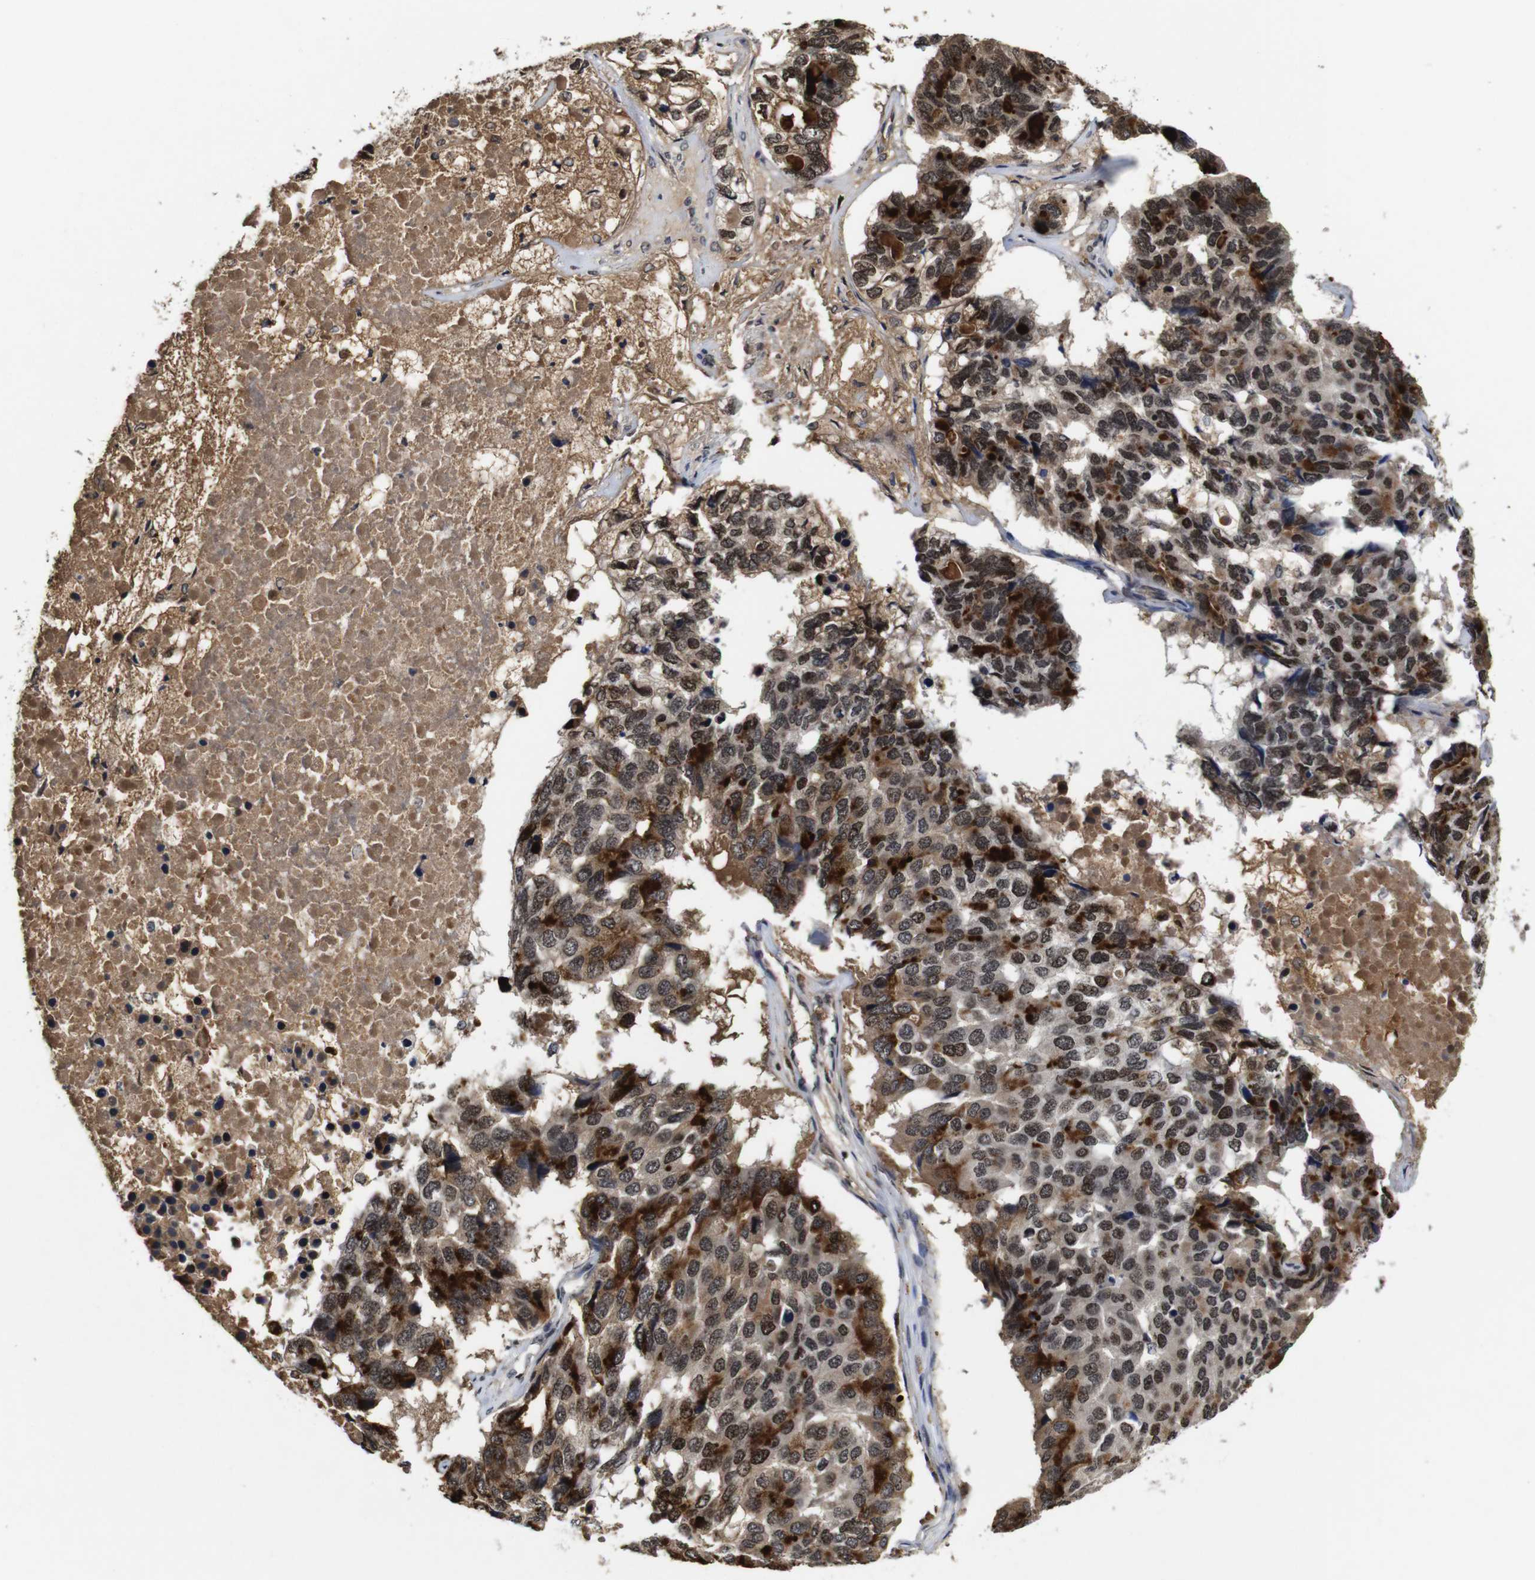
{"staining": {"intensity": "strong", "quantity": "<25%", "location": "cytoplasmic/membranous,nuclear"}, "tissue": "pancreatic cancer", "cell_type": "Tumor cells", "image_type": "cancer", "snomed": [{"axis": "morphology", "description": "Adenocarcinoma, NOS"}, {"axis": "topography", "description": "Pancreas"}], "caption": "The immunohistochemical stain highlights strong cytoplasmic/membranous and nuclear expression in tumor cells of pancreatic adenocarcinoma tissue. The staining is performed using DAB (3,3'-diaminobenzidine) brown chromogen to label protein expression. The nuclei are counter-stained blue using hematoxylin.", "gene": "MYC", "patient": {"sex": "male", "age": 50}}